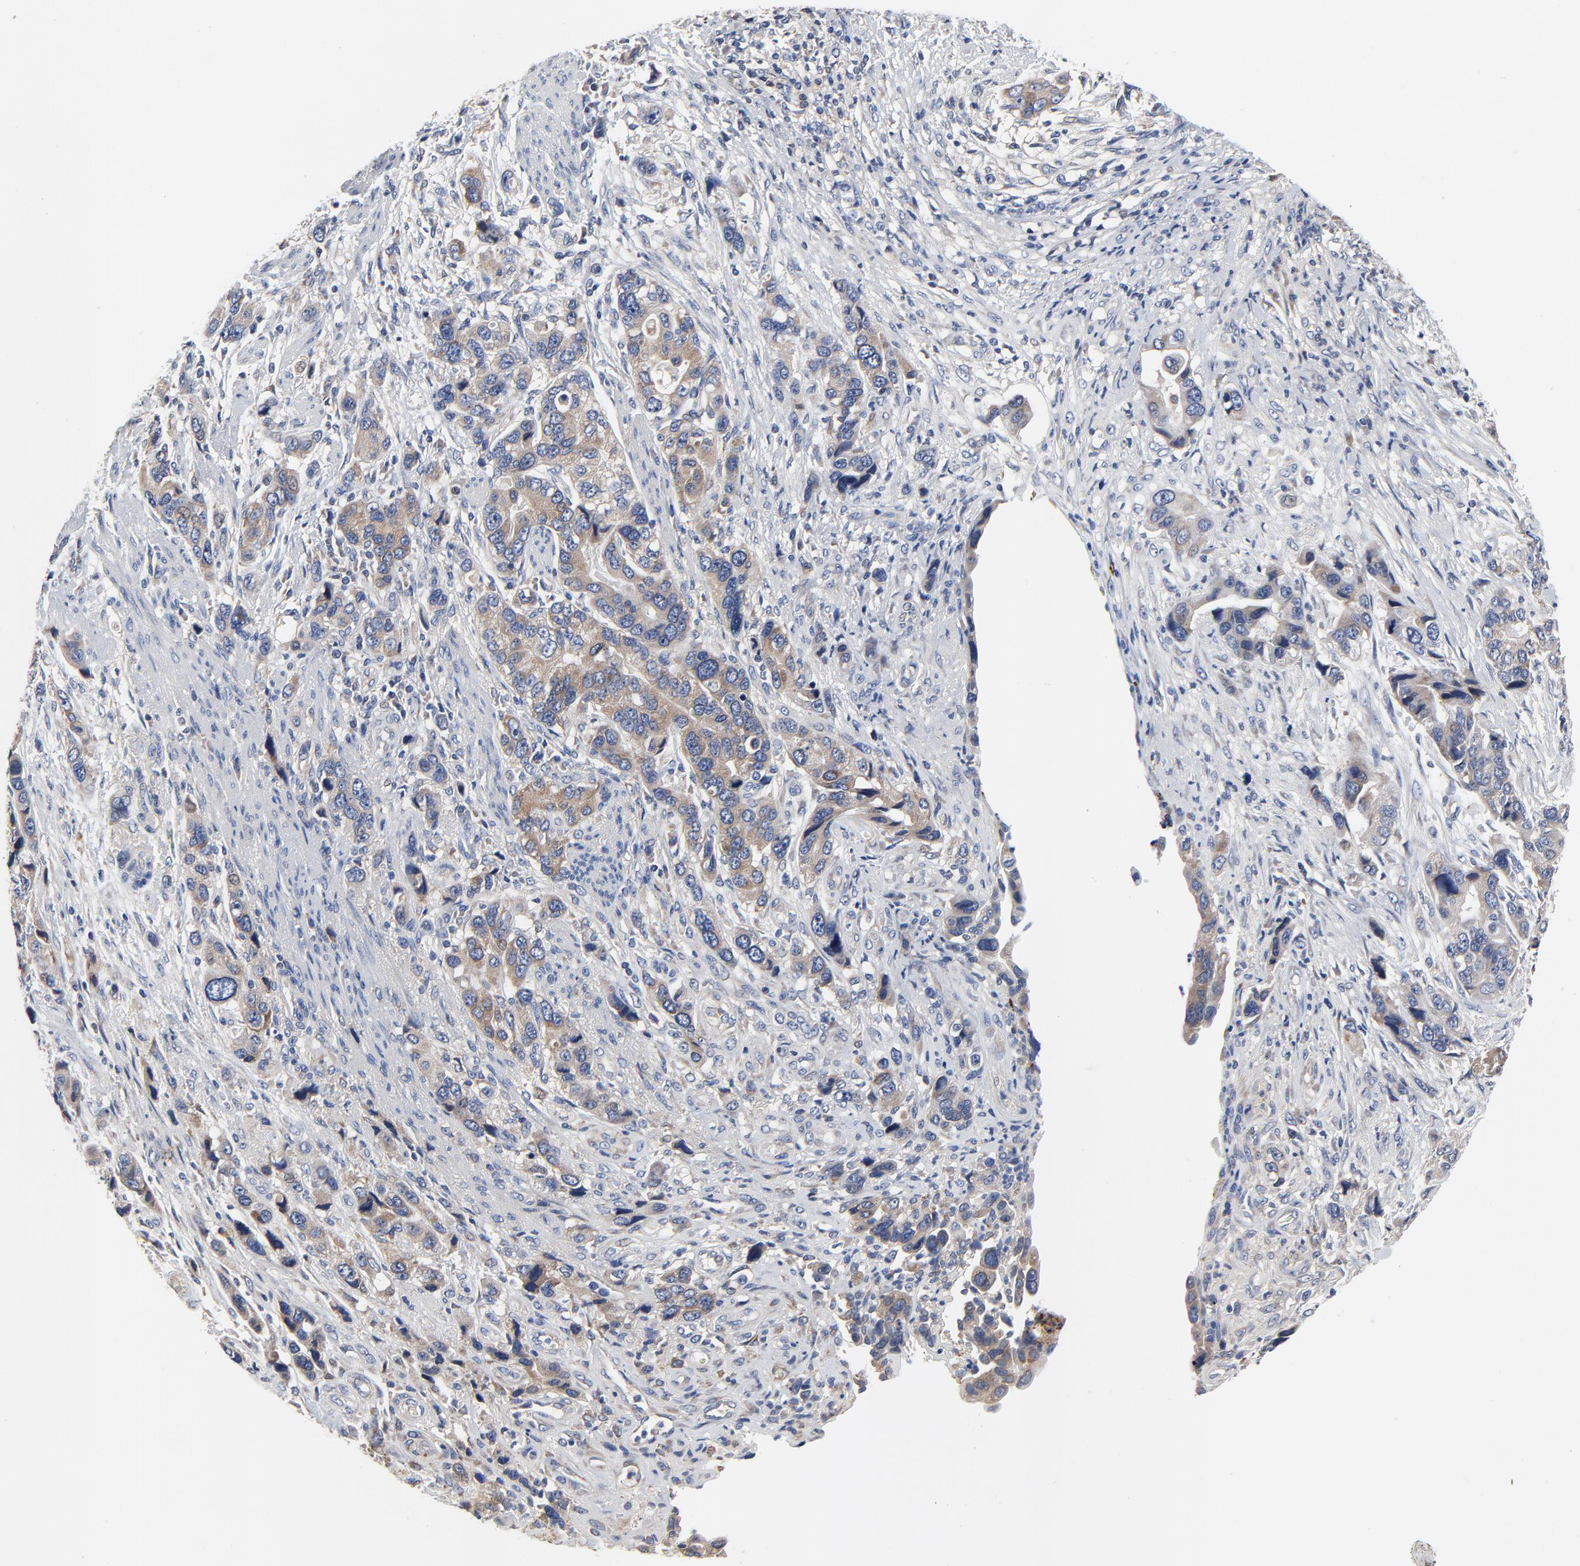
{"staining": {"intensity": "moderate", "quantity": ">75%", "location": "cytoplasmic/membranous"}, "tissue": "stomach cancer", "cell_type": "Tumor cells", "image_type": "cancer", "snomed": [{"axis": "morphology", "description": "Adenocarcinoma, NOS"}, {"axis": "topography", "description": "Stomach, lower"}], "caption": "Protein analysis of stomach cancer (adenocarcinoma) tissue reveals moderate cytoplasmic/membranous staining in about >75% of tumor cells.", "gene": "VAV2", "patient": {"sex": "female", "age": 93}}